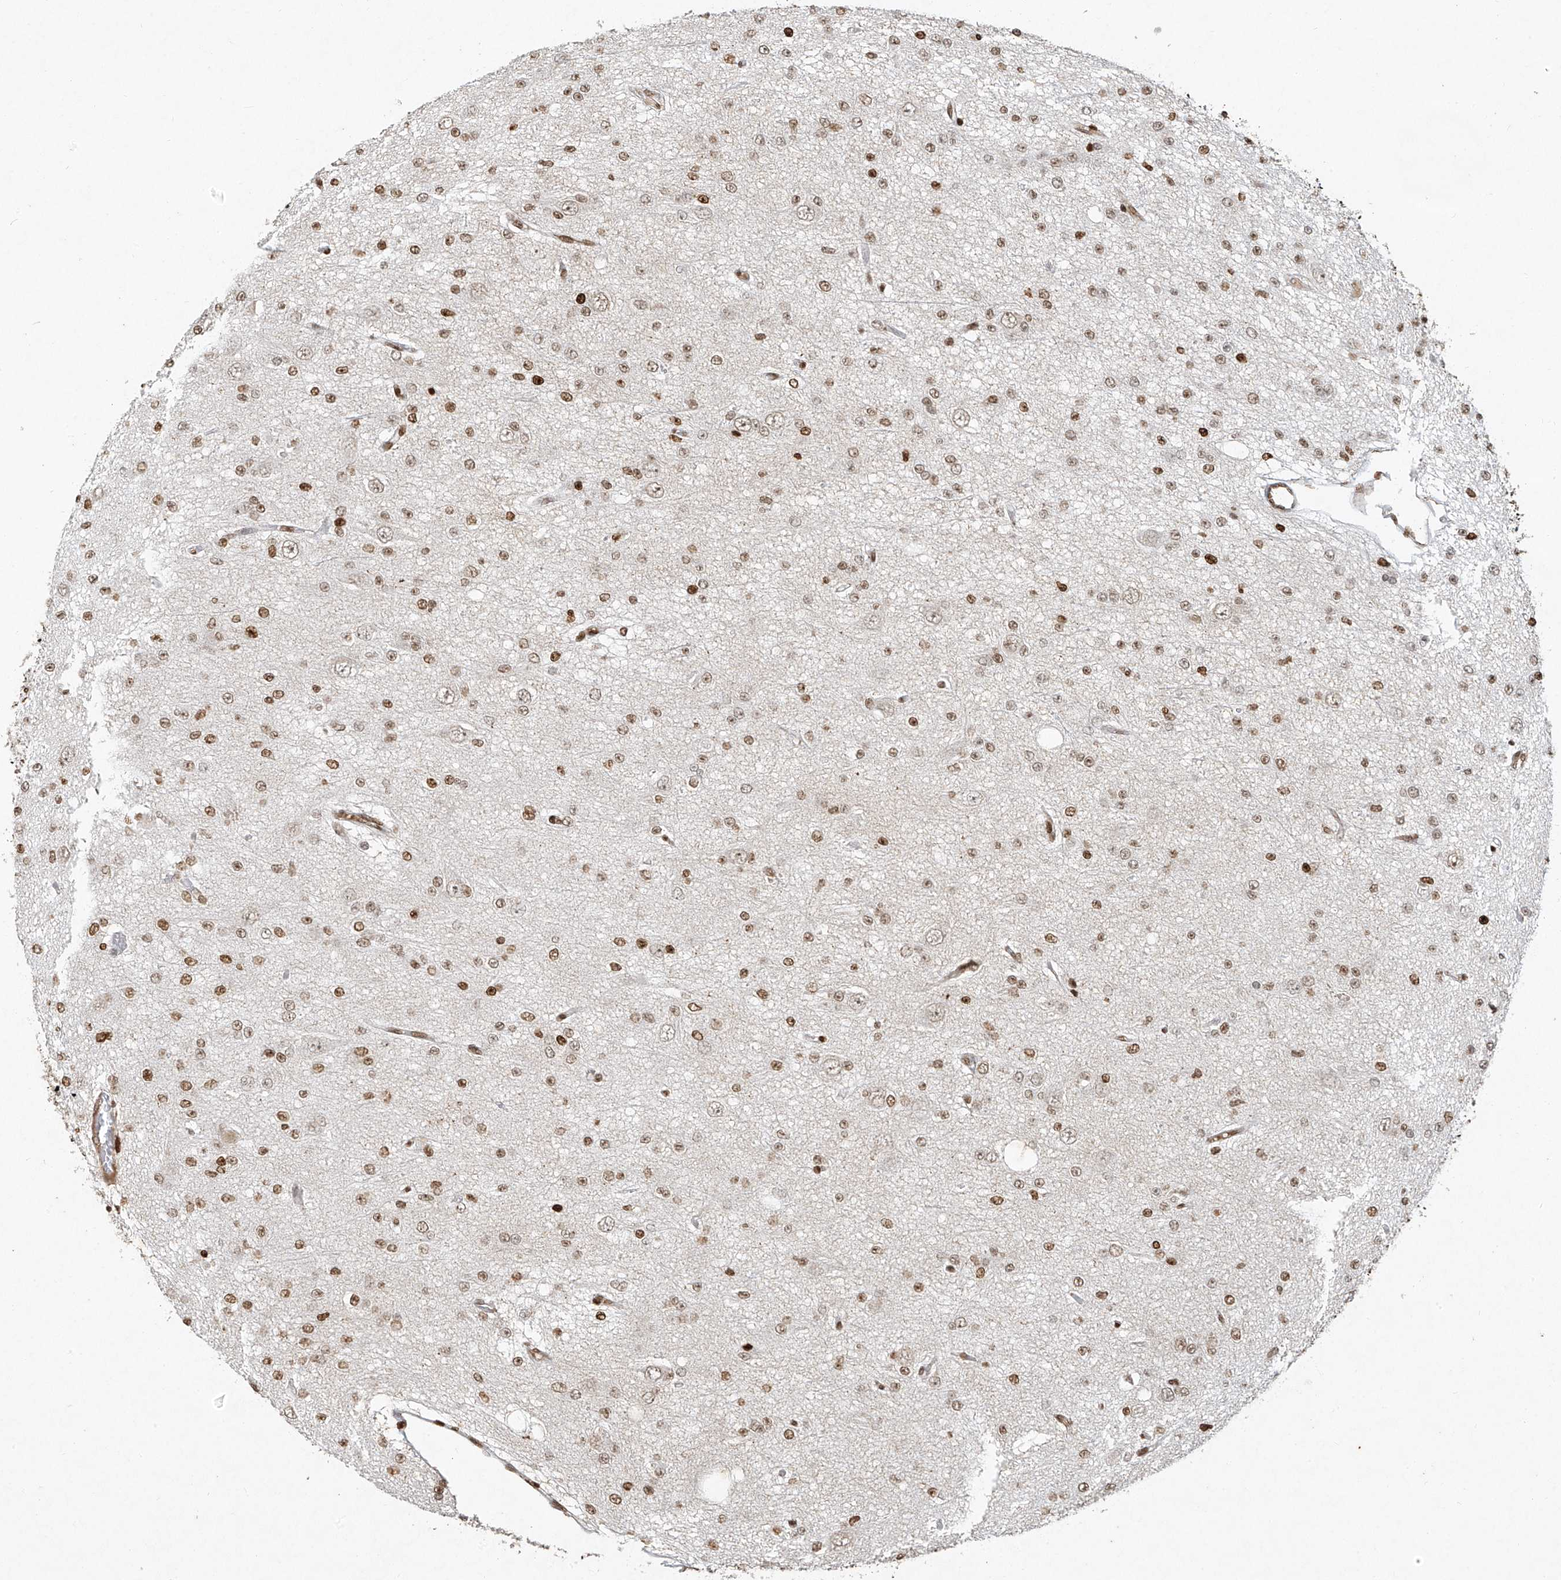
{"staining": {"intensity": "moderate", "quantity": ">75%", "location": "nuclear"}, "tissue": "glioma", "cell_type": "Tumor cells", "image_type": "cancer", "snomed": [{"axis": "morphology", "description": "Glioma, malignant, Low grade"}, {"axis": "topography", "description": "Brain"}], "caption": "Low-grade glioma (malignant) was stained to show a protein in brown. There is medium levels of moderate nuclear positivity in approximately >75% of tumor cells.", "gene": "ATRIP", "patient": {"sex": "male", "age": 38}}